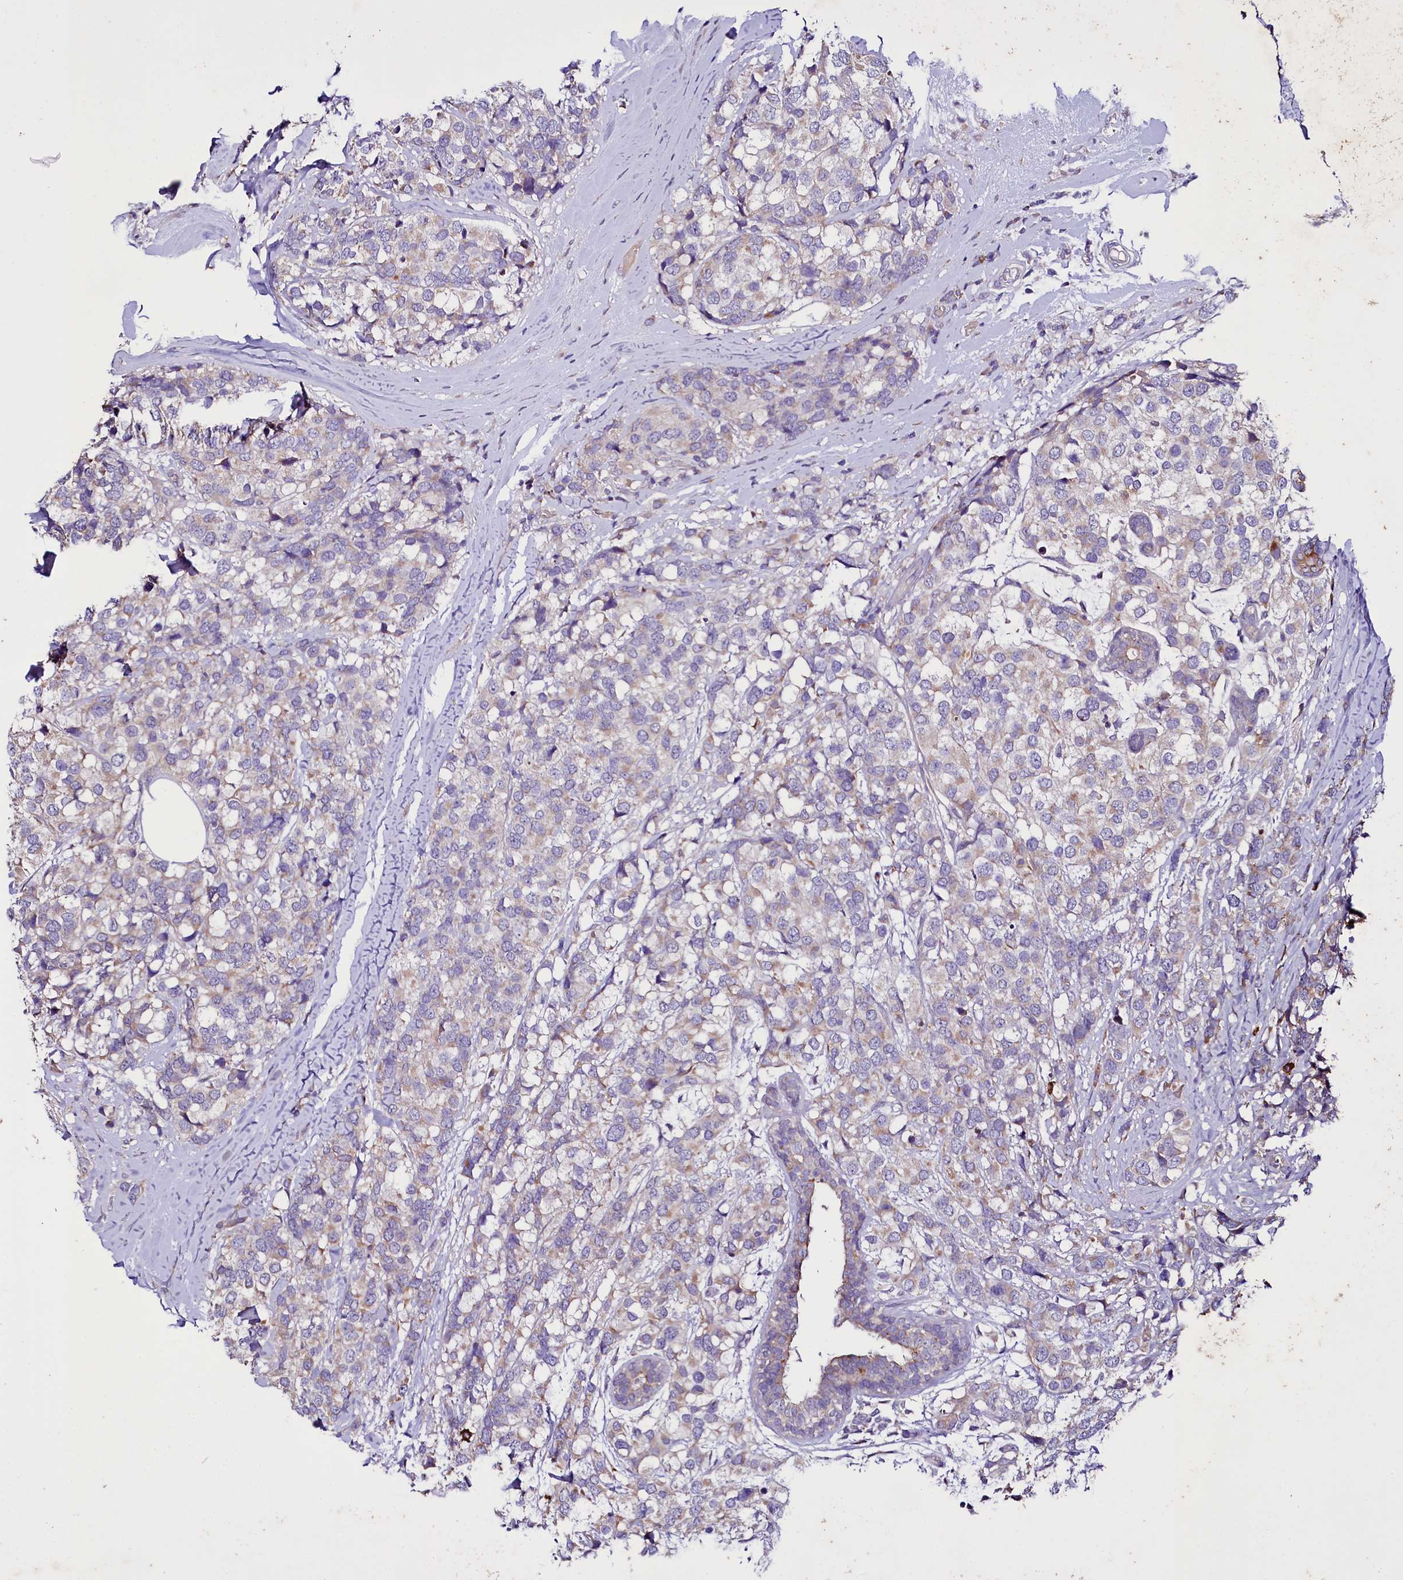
{"staining": {"intensity": "negative", "quantity": "none", "location": "none"}, "tissue": "breast cancer", "cell_type": "Tumor cells", "image_type": "cancer", "snomed": [{"axis": "morphology", "description": "Lobular carcinoma"}, {"axis": "topography", "description": "Breast"}], "caption": "Breast lobular carcinoma was stained to show a protein in brown. There is no significant staining in tumor cells.", "gene": "ZNF45", "patient": {"sex": "female", "age": 59}}